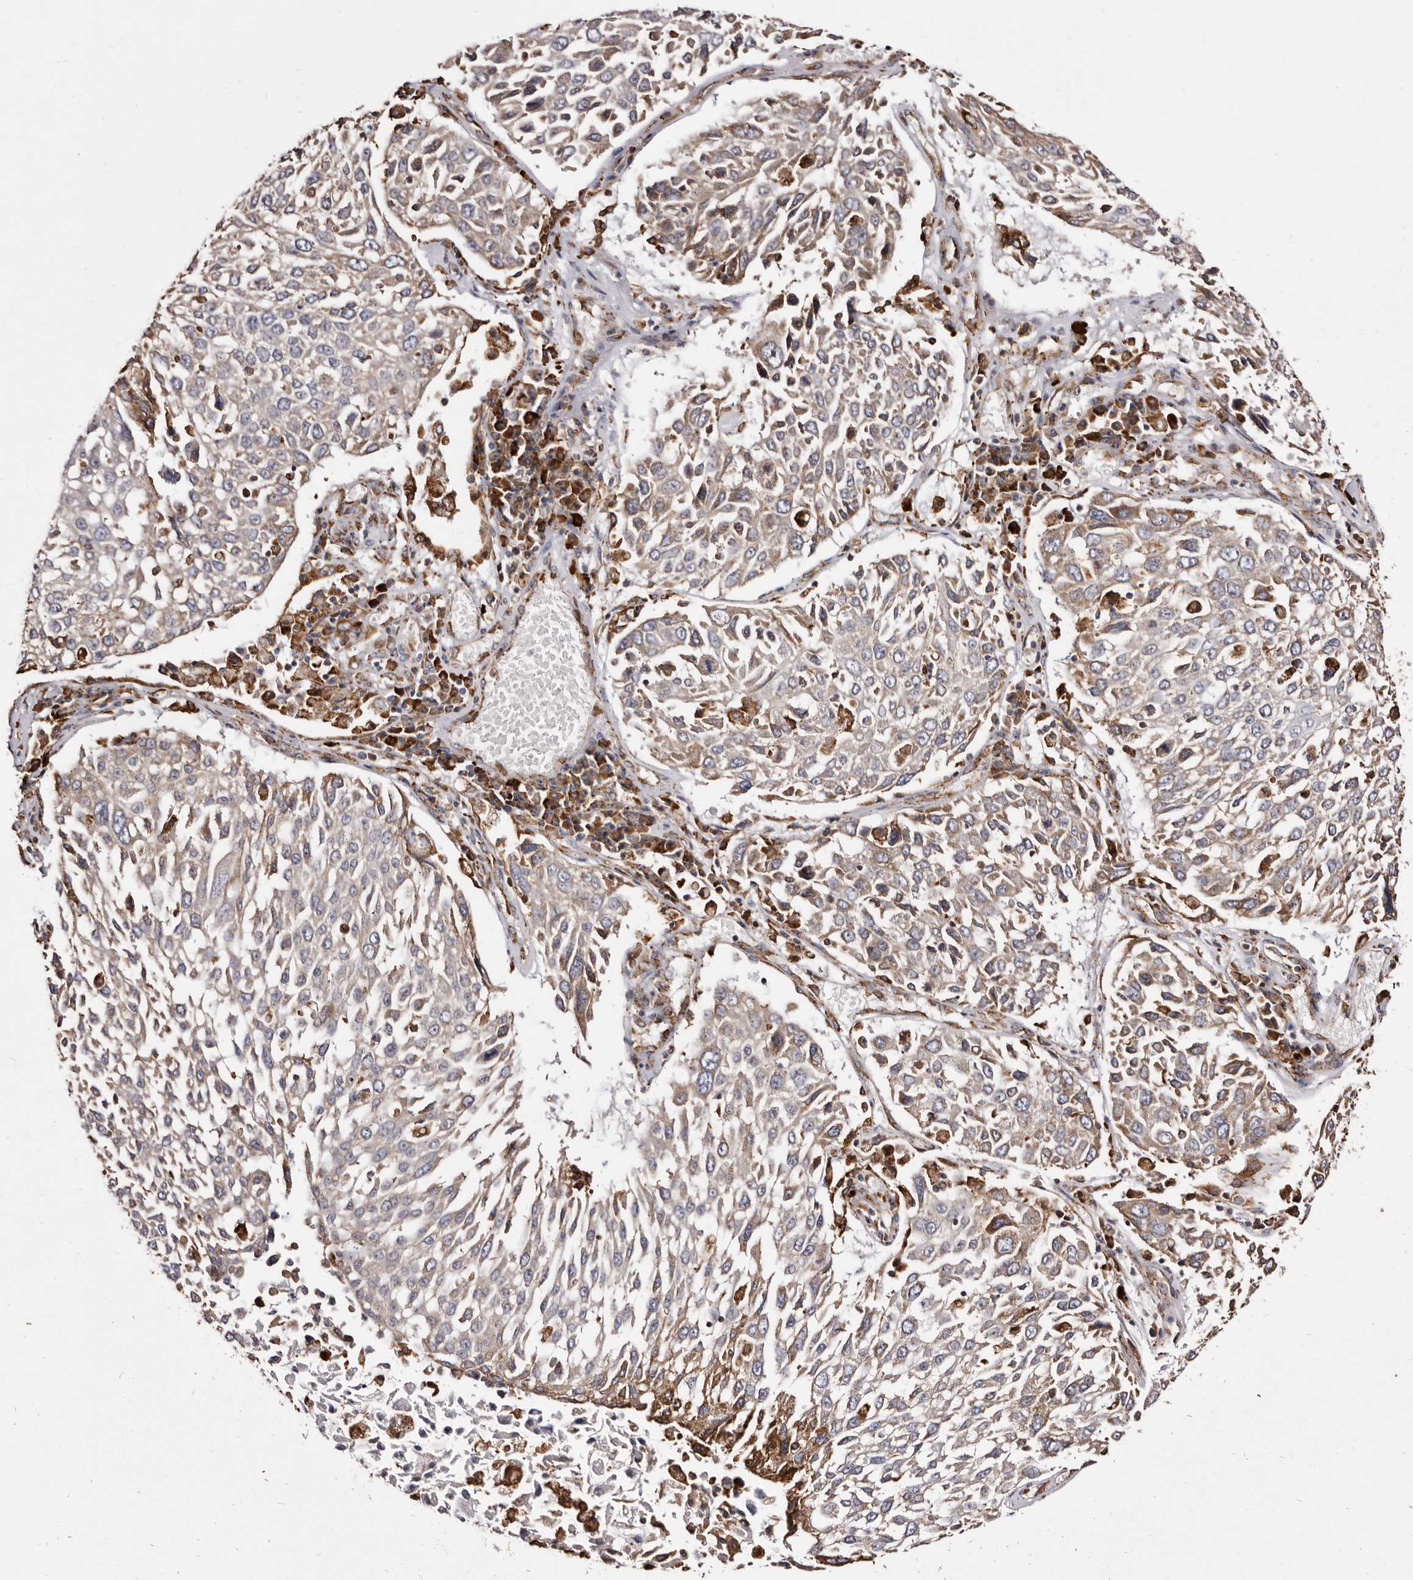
{"staining": {"intensity": "weak", "quantity": "25%-75%", "location": "cytoplasmic/membranous"}, "tissue": "lung cancer", "cell_type": "Tumor cells", "image_type": "cancer", "snomed": [{"axis": "morphology", "description": "Squamous cell carcinoma, NOS"}, {"axis": "topography", "description": "Lung"}], "caption": "The photomicrograph exhibits a brown stain indicating the presence of a protein in the cytoplasmic/membranous of tumor cells in lung cancer.", "gene": "ACBD6", "patient": {"sex": "male", "age": 65}}